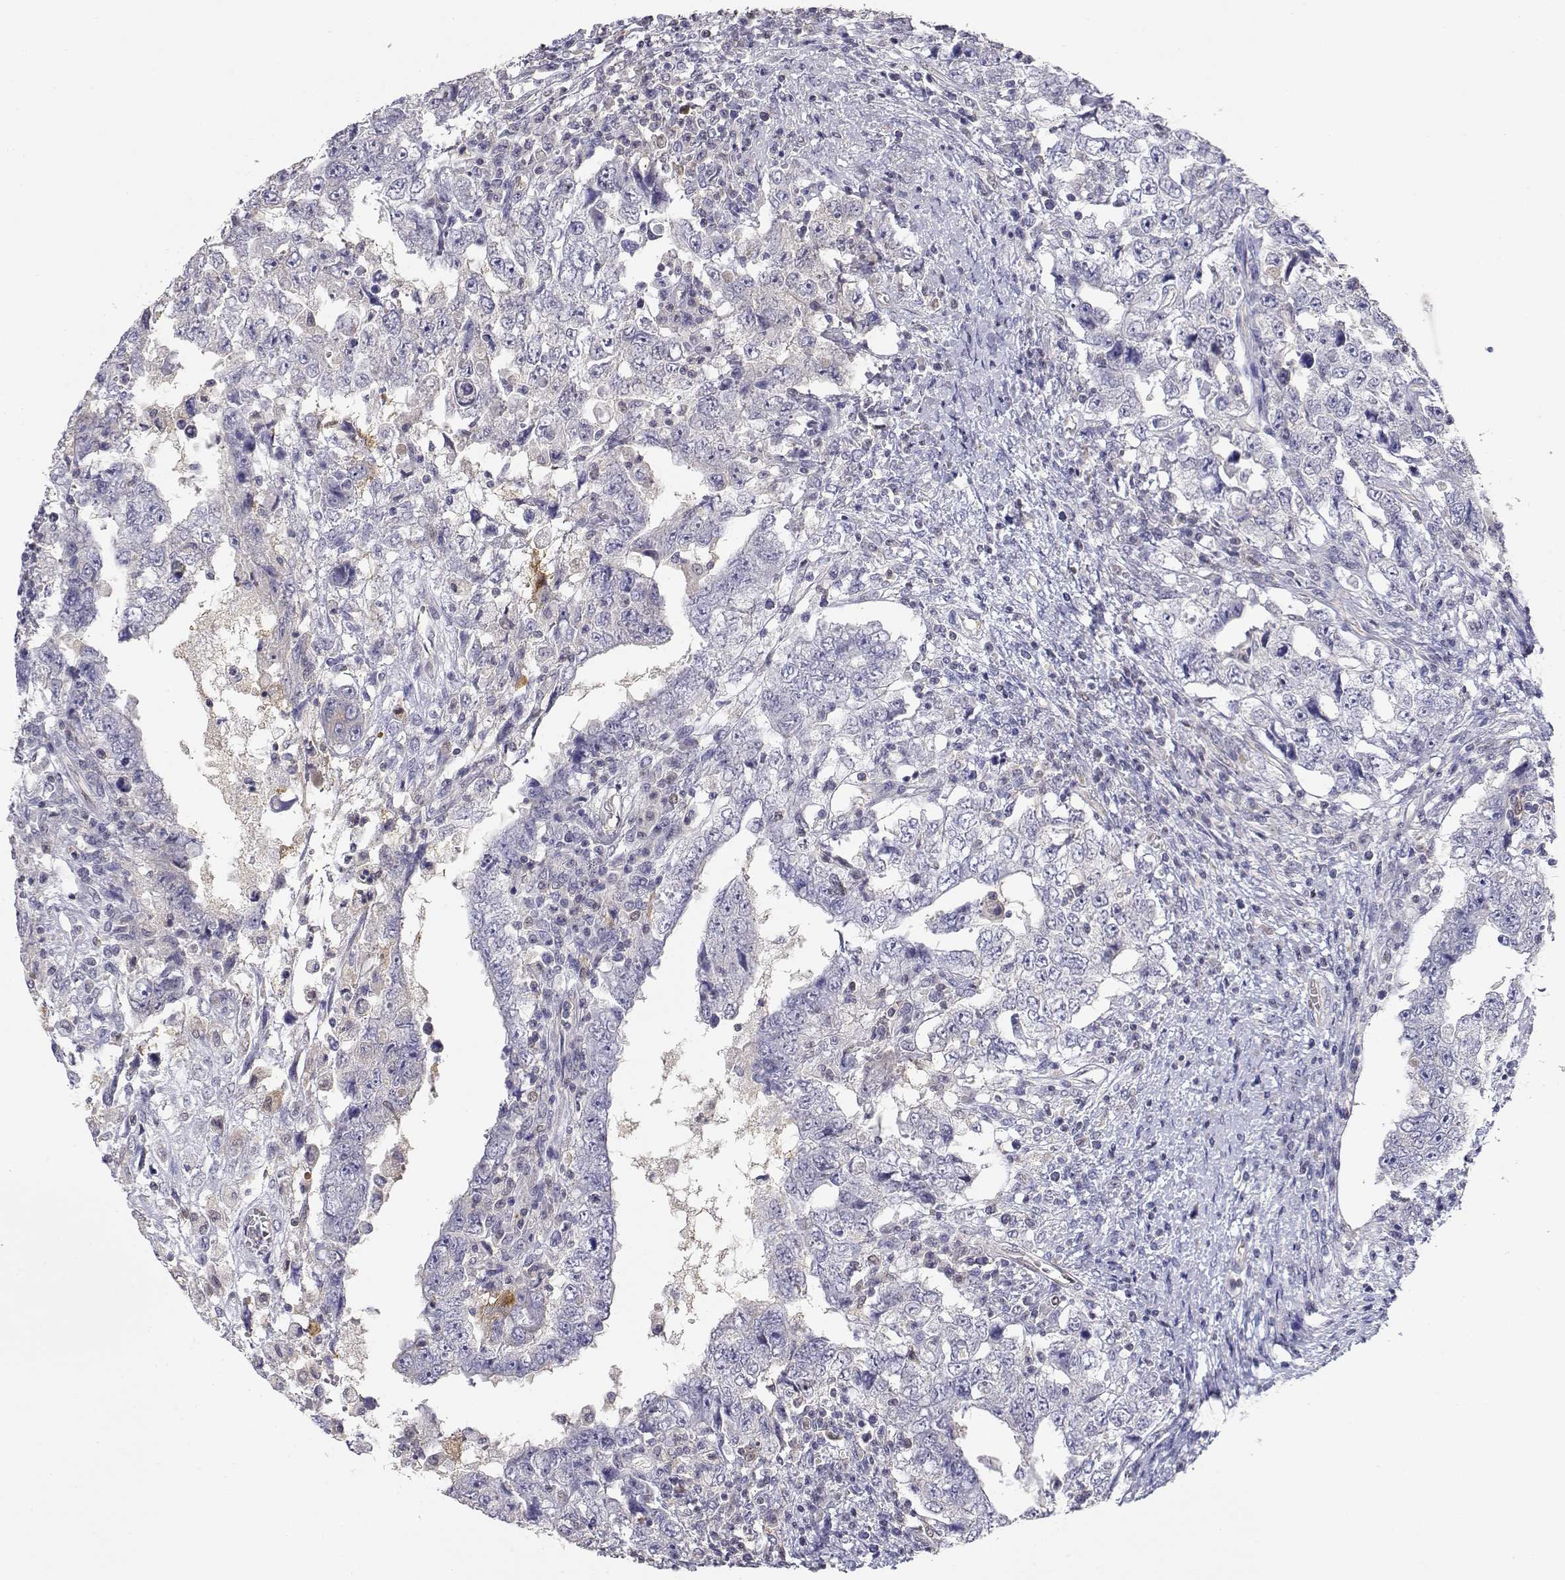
{"staining": {"intensity": "negative", "quantity": "none", "location": "none"}, "tissue": "testis cancer", "cell_type": "Tumor cells", "image_type": "cancer", "snomed": [{"axis": "morphology", "description": "Carcinoma, Embryonal, NOS"}, {"axis": "topography", "description": "Testis"}], "caption": "IHC image of testis cancer stained for a protein (brown), which shows no positivity in tumor cells. The staining is performed using DAB (3,3'-diaminobenzidine) brown chromogen with nuclei counter-stained in using hematoxylin.", "gene": "ADA", "patient": {"sex": "male", "age": 26}}